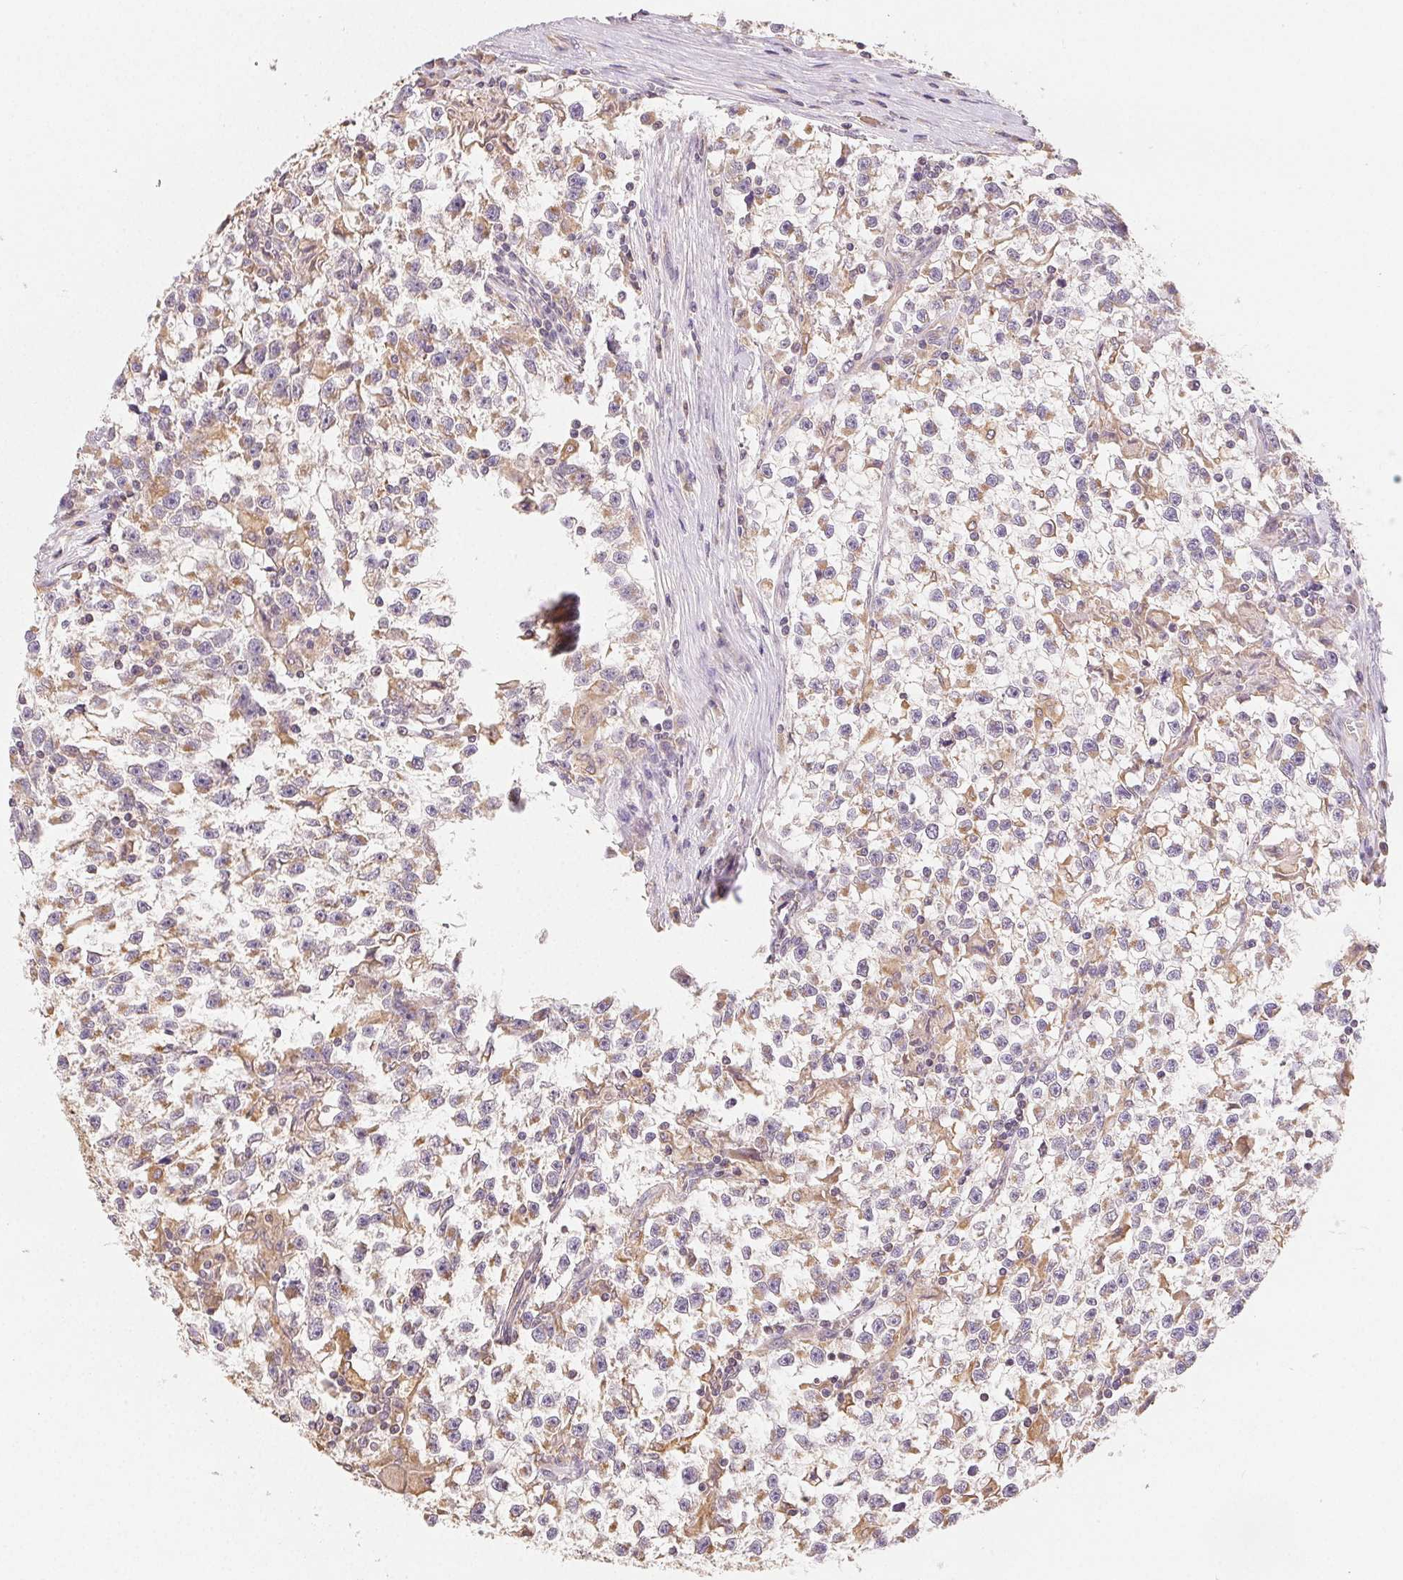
{"staining": {"intensity": "weak", "quantity": "25%-75%", "location": "cytoplasmic/membranous"}, "tissue": "testis cancer", "cell_type": "Tumor cells", "image_type": "cancer", "snomed": [{"axis": "morphology", "description": "Seminoma, NOS"}, {"axis": "topography", "description": "Testis"}], "caption": "Testis cancer (seminoma) stained with a brown dye reveals weak cytoplasmic/membranous positive positivity in approximately 25%-75% of tumor cells.", "gene": "SEZ6L2", "patient": {"sex": "male", "age": 31}}